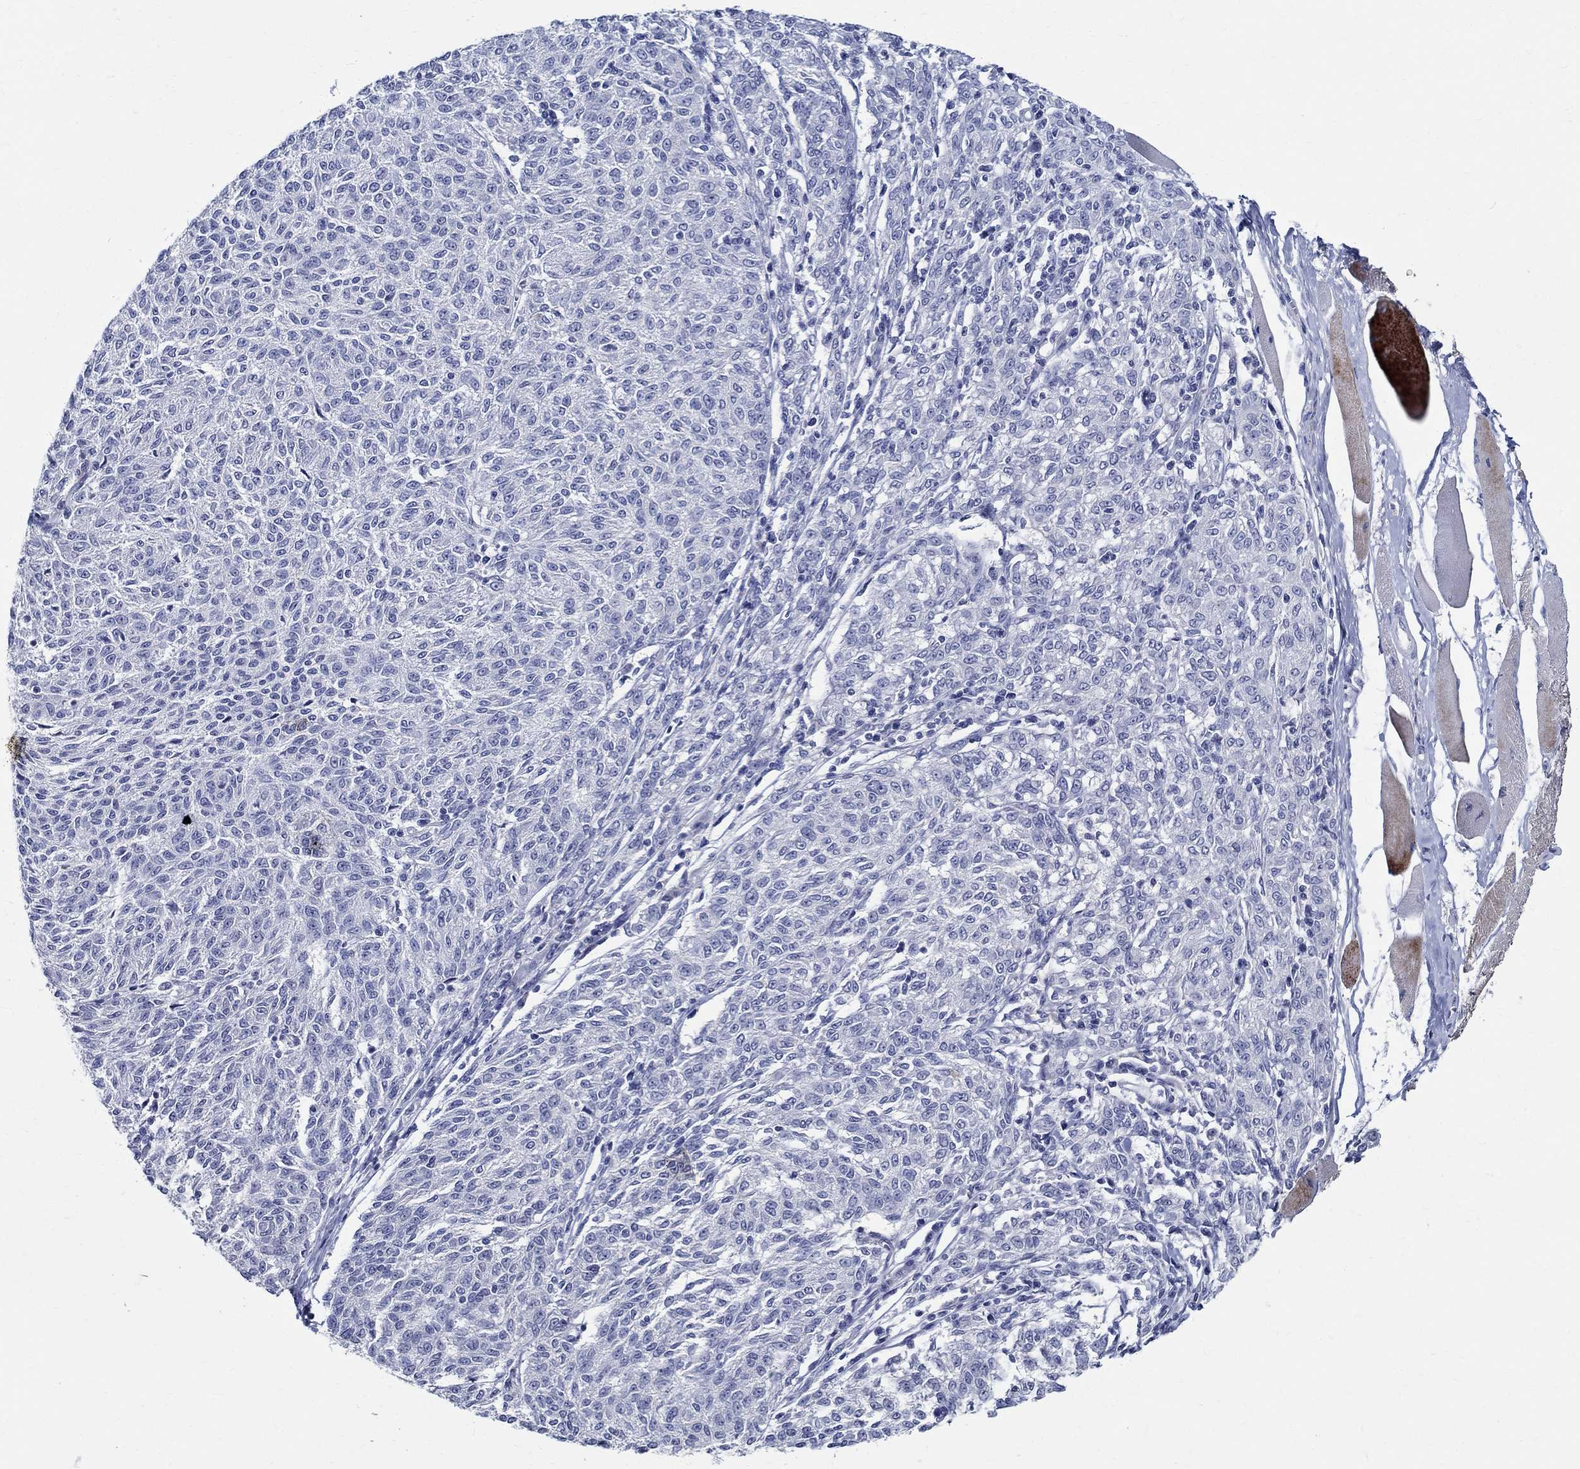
{"staining": {"intensity": "negative", "quantity": "none", "location": "none"}, "tissue": "melanoma", "cell_type": "Tumor cells", "image_type": "cancer", "snomed": [{"axis": "morphology", "description": "Malignant melanoma, NOS"}, {"axis": "topography", "description": "Skin"}], "caption": "Immunohistochemistry (IHC) histopathology image of human melanoma stained for a protein (brown), which reveals no positivity in tumor cells.", "gene": "CETN1", "patient": {"sex": "female", "age": 72}}